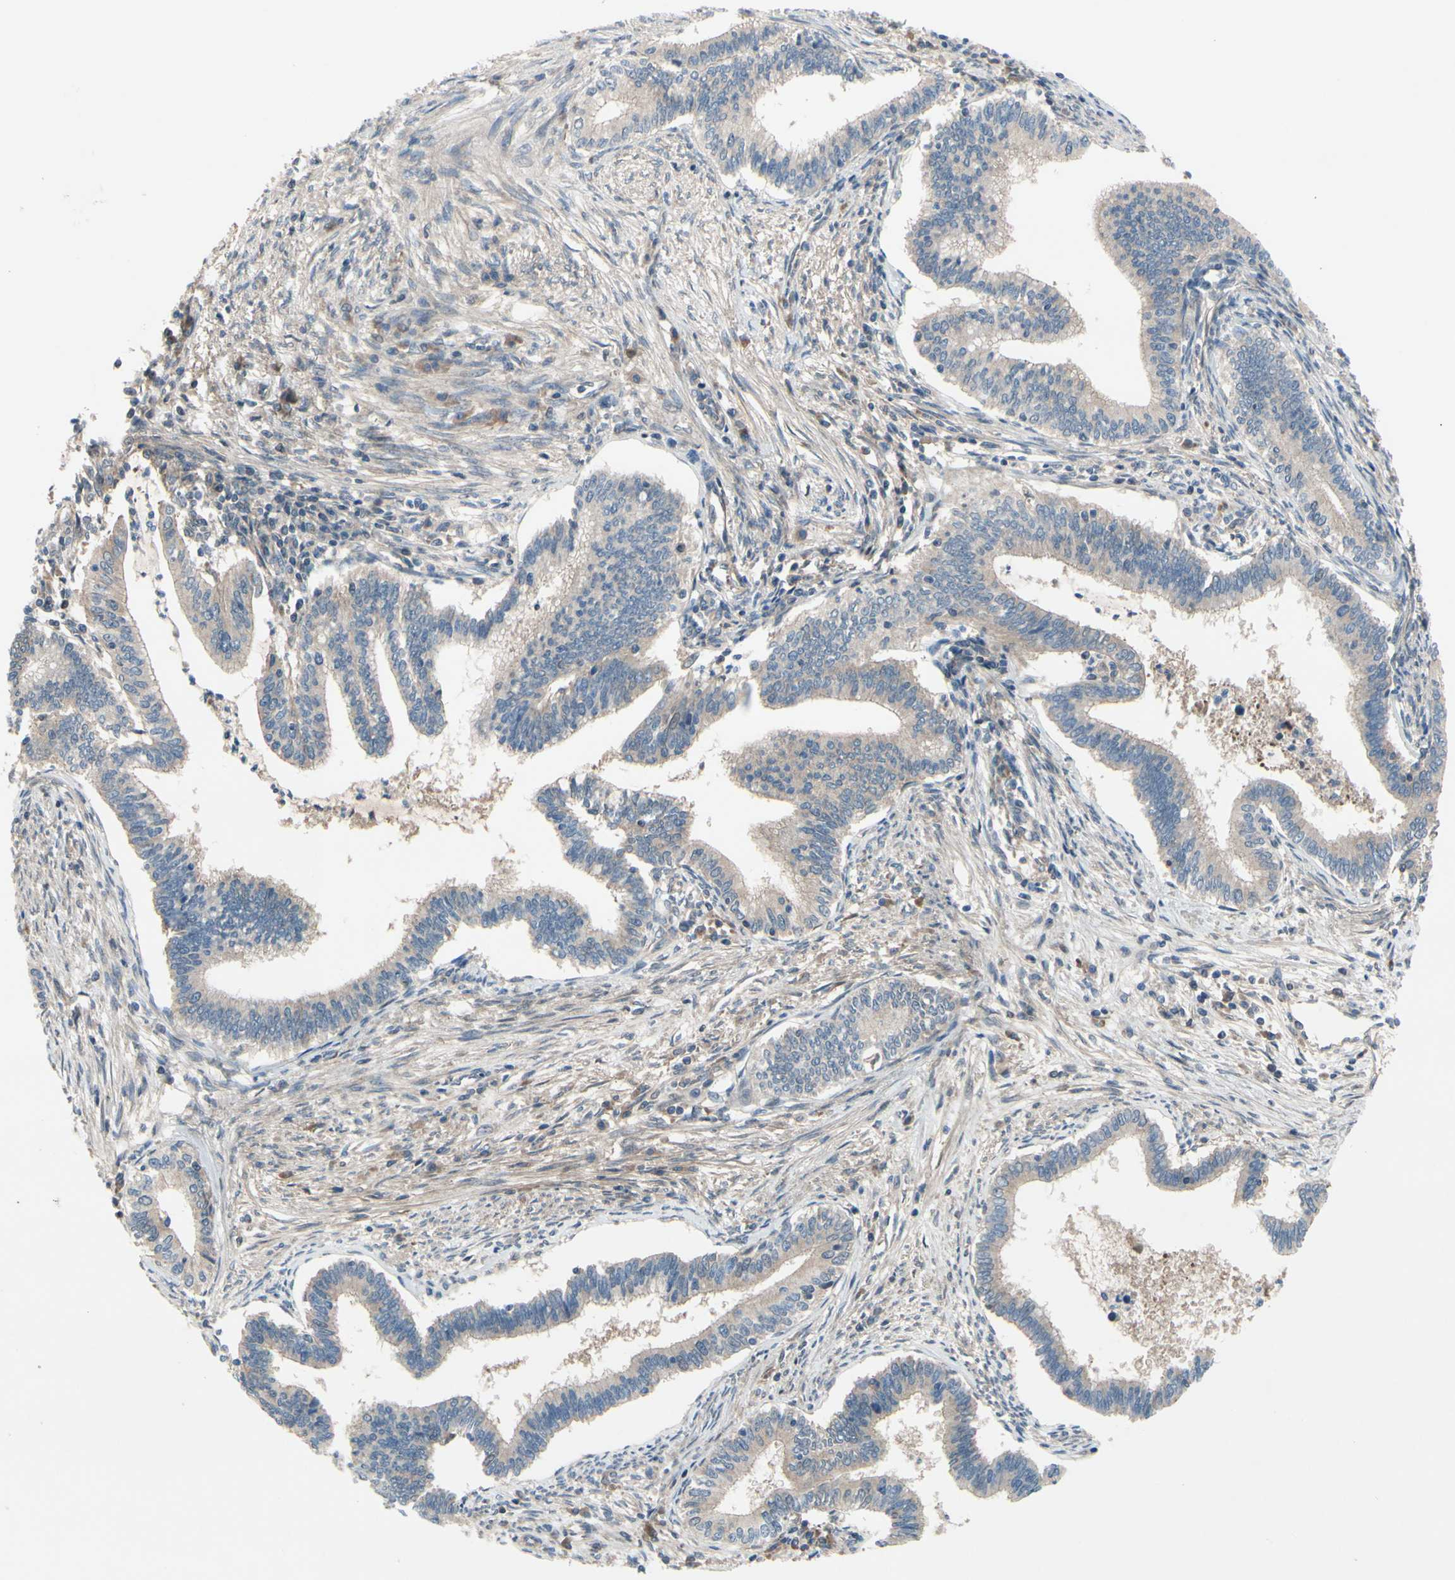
{"staining": {"intensity": "weak", "quantity": "25%-75%", "location": "cytoplasmic/membranous"}, "tissue": "cervical cancer", "cell_type": "Tumor cells", "image_type": "cancer", "snomed": [{"axis": "morphology", "description": "Adenocarcinoma, NOS"}, {"axis": "topography", "description": "Cervix"}], "caption": "Immunohistochemistry photomicrograph of neoplastic tissue: human cervical cancer (adenocarcinoma) stained using IHC shows low levels of weak protein expression localized specifically in the cytoplasmic/membranous of tumor cells, appearing as a cytoplasmic/membranous brown color.", "gene": "ICAM5", "patient": {"sex": "female", "age": 36}}